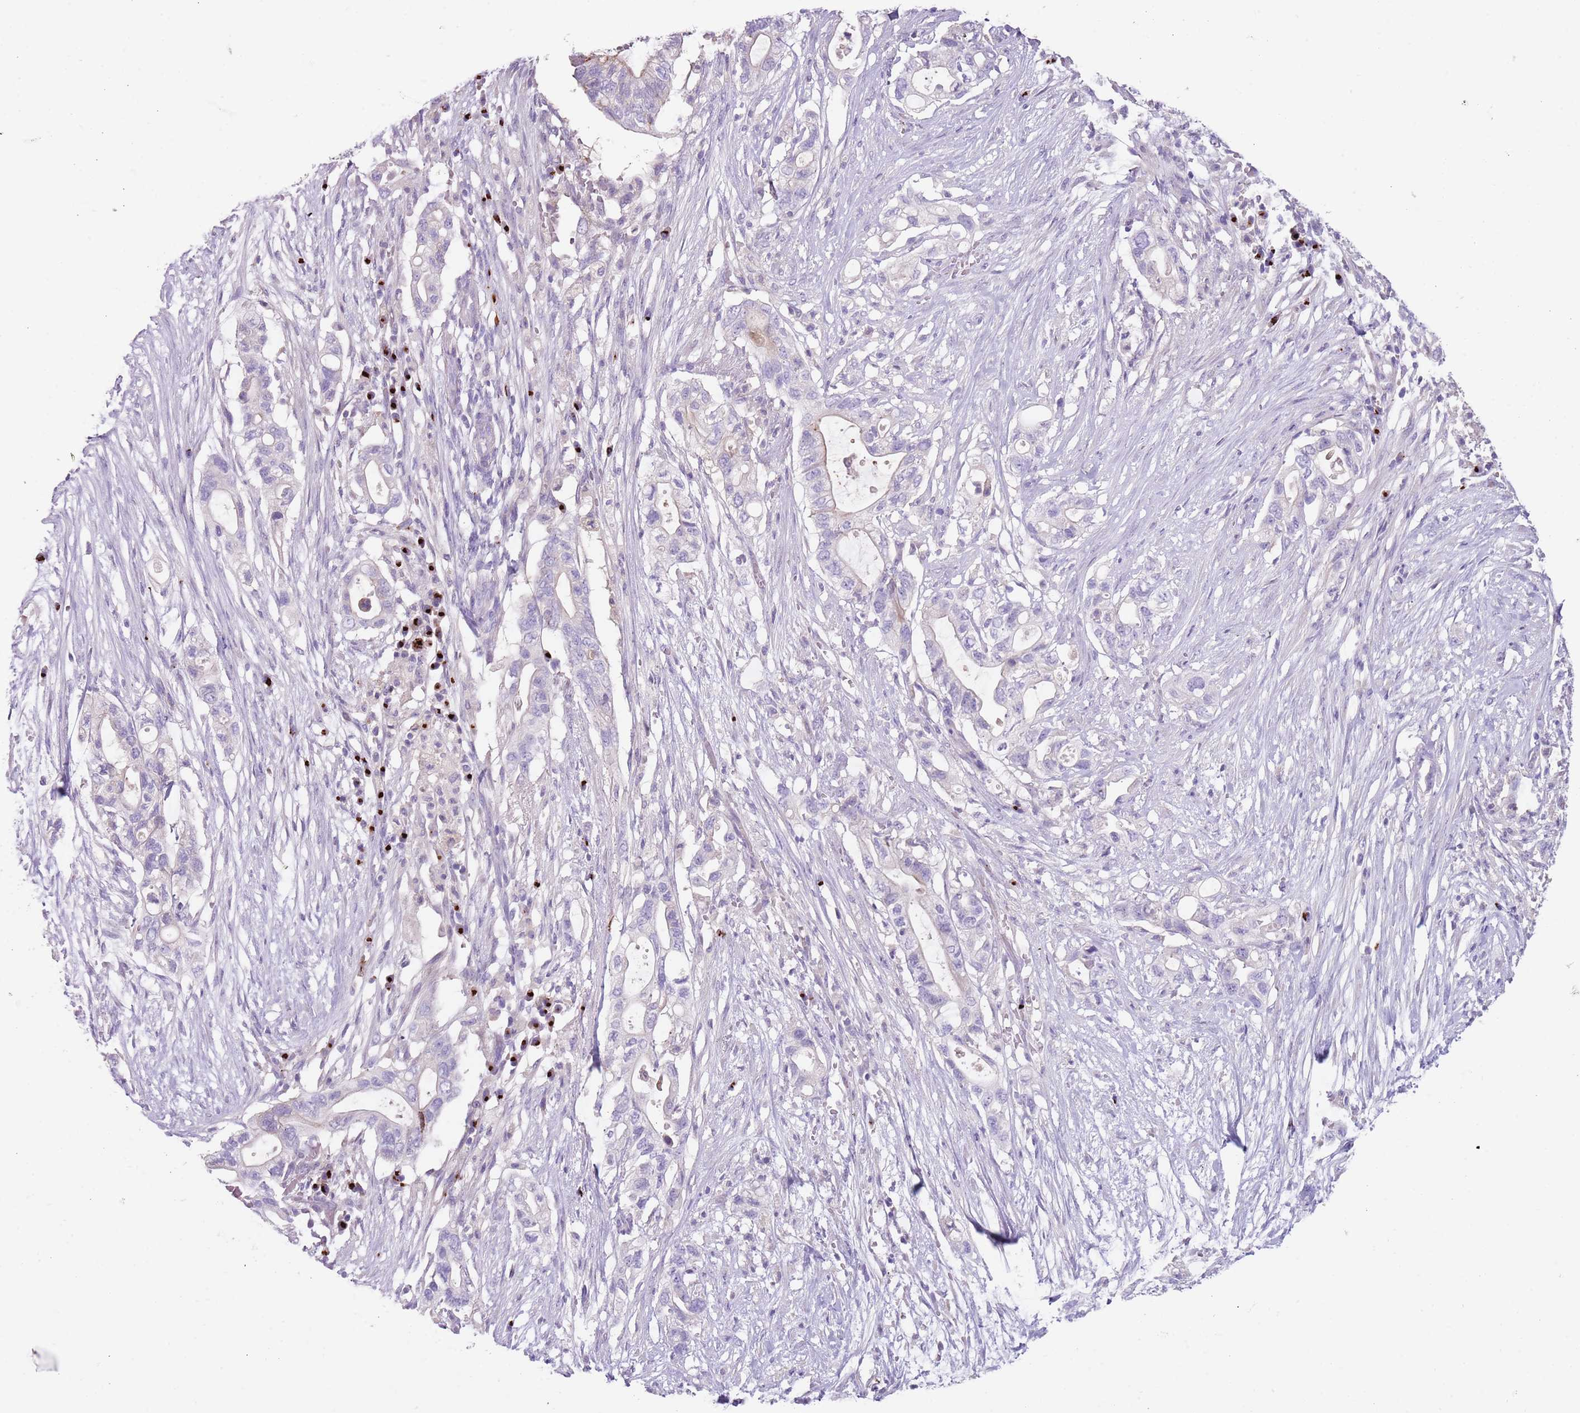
{"staining": {"intensity": "weak", "quantity": "<25%", "location": "cytoplasmic/membranous"}, "tissue": "pancreatic cancer", "cell_type": "Tumor cells", "image_type": "cancer", "snomed": [{"axis": "morphology", "description": "Adenocarcinoma, NOS"}, {"axis": "topography", "description": "Pancreas"}], "caption": "IHC histopathology image of neoplastic tissue: pancreatic cancer (adenocarcinoma) stained with DAB displays no significant protein positivity in tumor cells.", "gene": "C2CD3", "patient": {"sex": "female", "age": 72}}